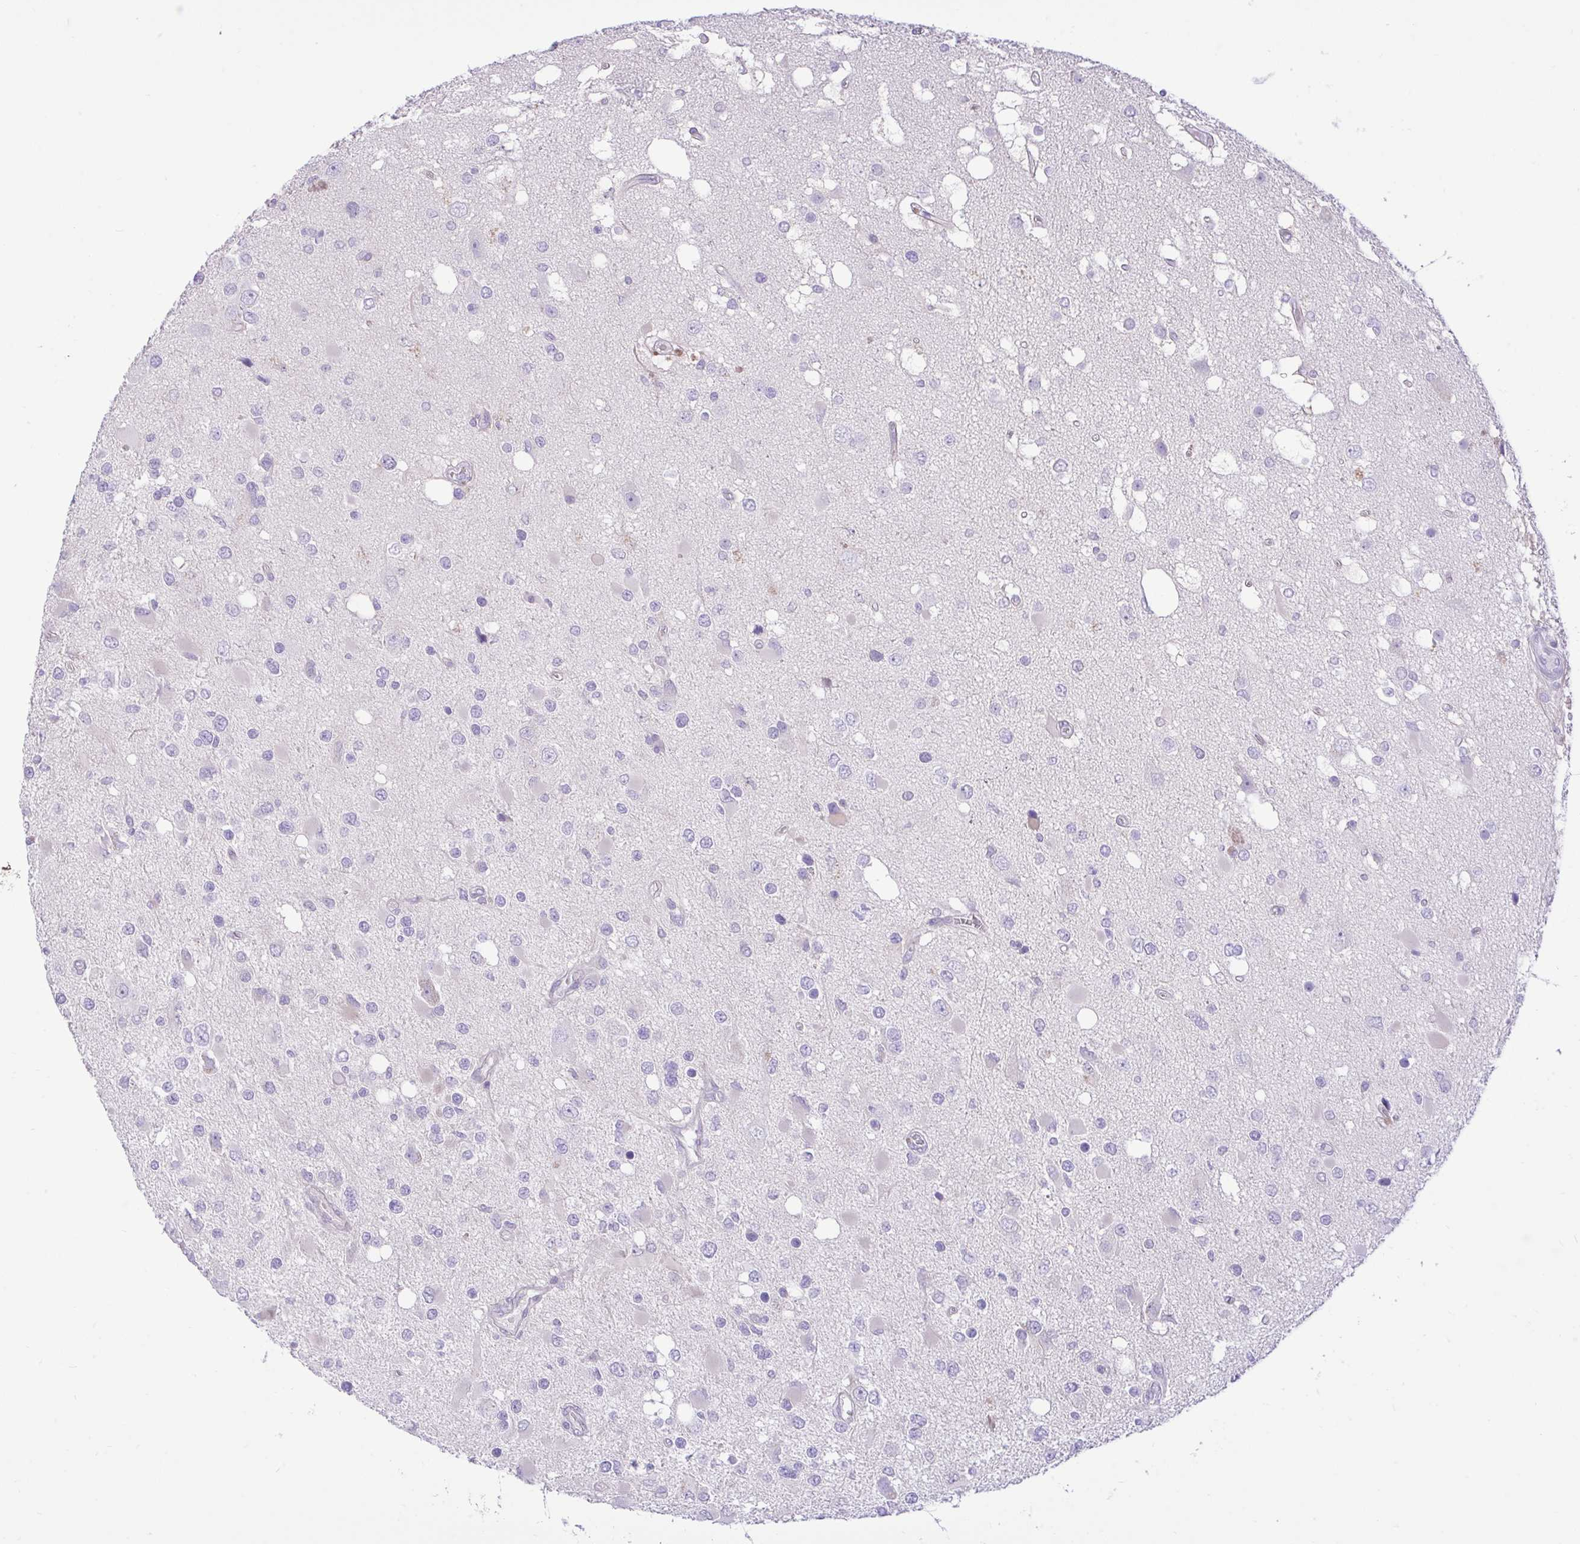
{"staining": {"intensity": "negative", "quantity": "none", "location": "none"}, "tissue": "glioma", "cell_type": "Tumor cells", "image_type": "cancer", "snomed": [{"axis": "morphology", "description": "Glioma, malignant, High grade"}, {"axis": "topography", "description": "Brain"}], "caption": "Immunohistochemistry (IHC) of human glioma exhibits no expression in tumor cells.", "gene": "ZNF101", "patient": {"sex": "male", "age": 53}}